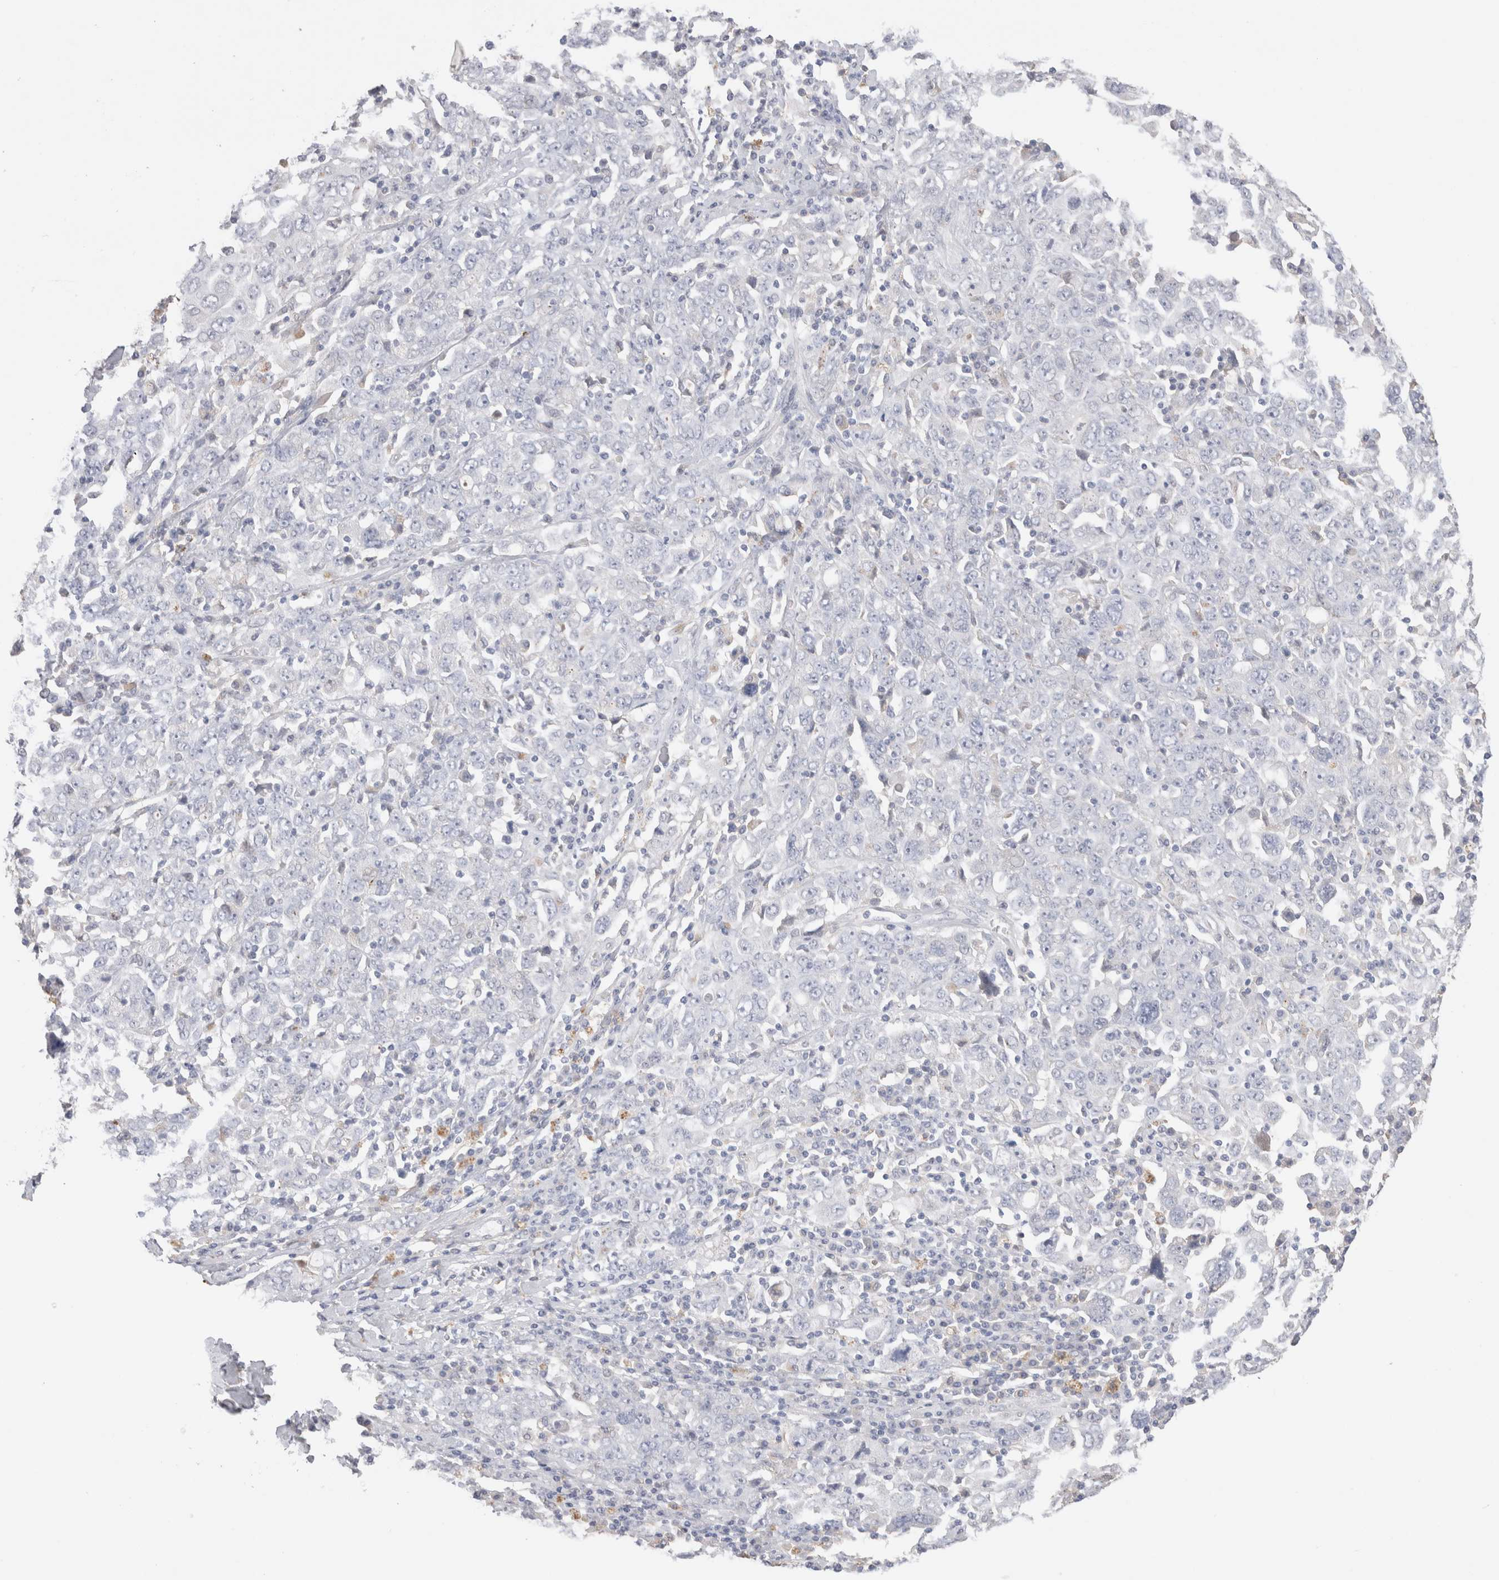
{"staining": {"intensity": "negative", "quantity": "none", "location": "none"}, "tissue": "ovarian cancer", "cell_type": "Tumor cells", "image_type": "cancer", "snomed": [{"axis": "morphology", "description": "Carcinoma, endometroid"}, {"axis": "topography", "description": "Ovary"}], "caption": "A high-resolution photomicrograph shows immunohistochemistry (IHC) staining of ovarian endometroid carcinoma, which demonstrates no significant staining in tumor cells.", "gene": "HPGDS", "patient": {"sex": "female", "age": 62}}